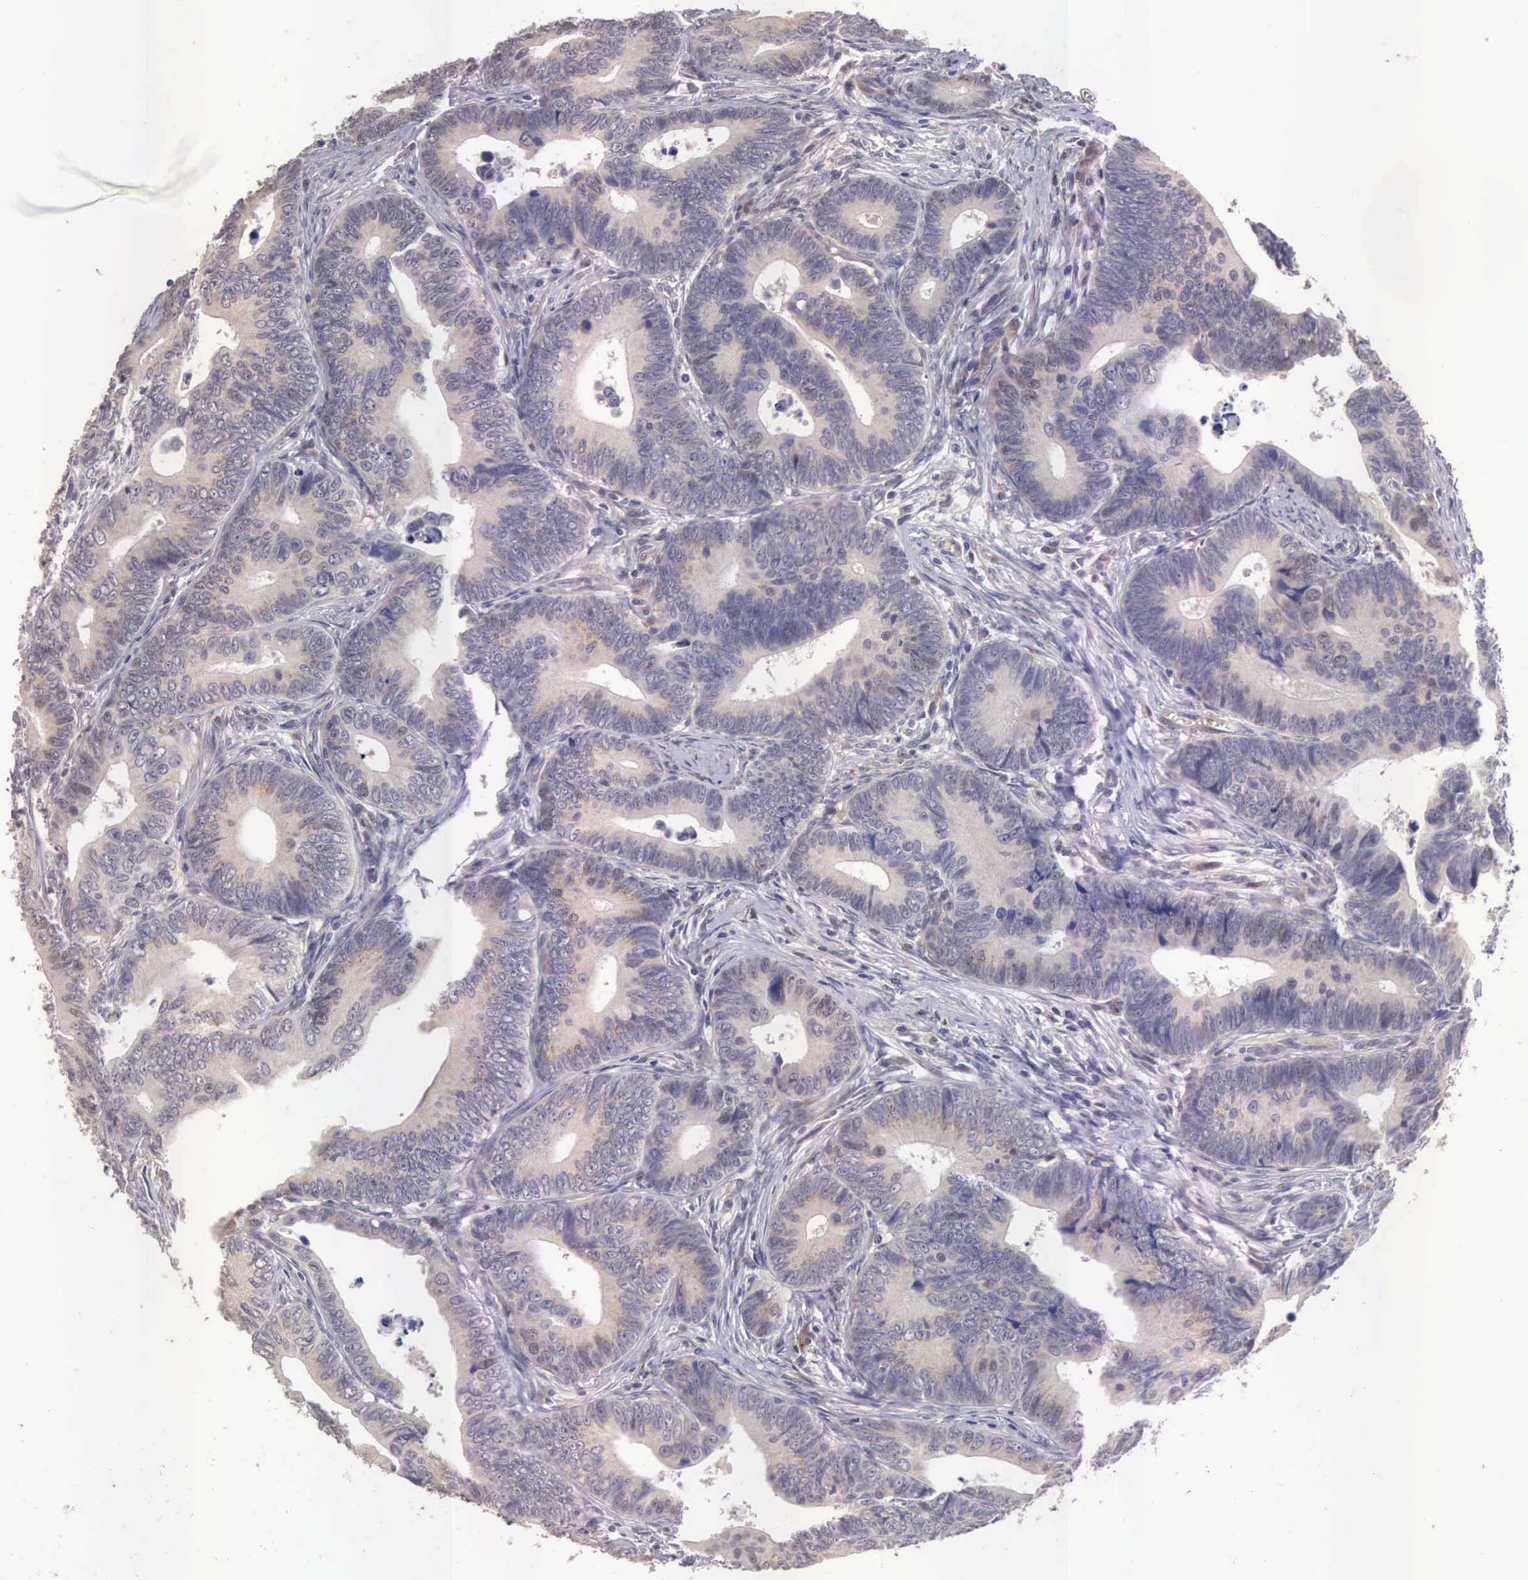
{"staining": {"intensity": "weak", "quantity": ">75%", "location": "cytoplasmic/membranous"}, "tissue": "colorectal cancer", "cell_type": "Tumor cells", "image_type": "cancer", "snomed": [{"axis": "morphology", "description": "Adenocarcinoma, NOS"}, {"axis": "topography", "description": "Colon"}], "caption": "A high-resolution micrograph shows IHC staining of colorectal adenocarcinoma, which shows weak cytoplasmic/membranous expression in approximately >75% of tumor cells. (brown staining indicates protein expression, while blue staining denotes nuclei).", "gene": "CDC45", "patient": {"sex": "female", "age": 78}}